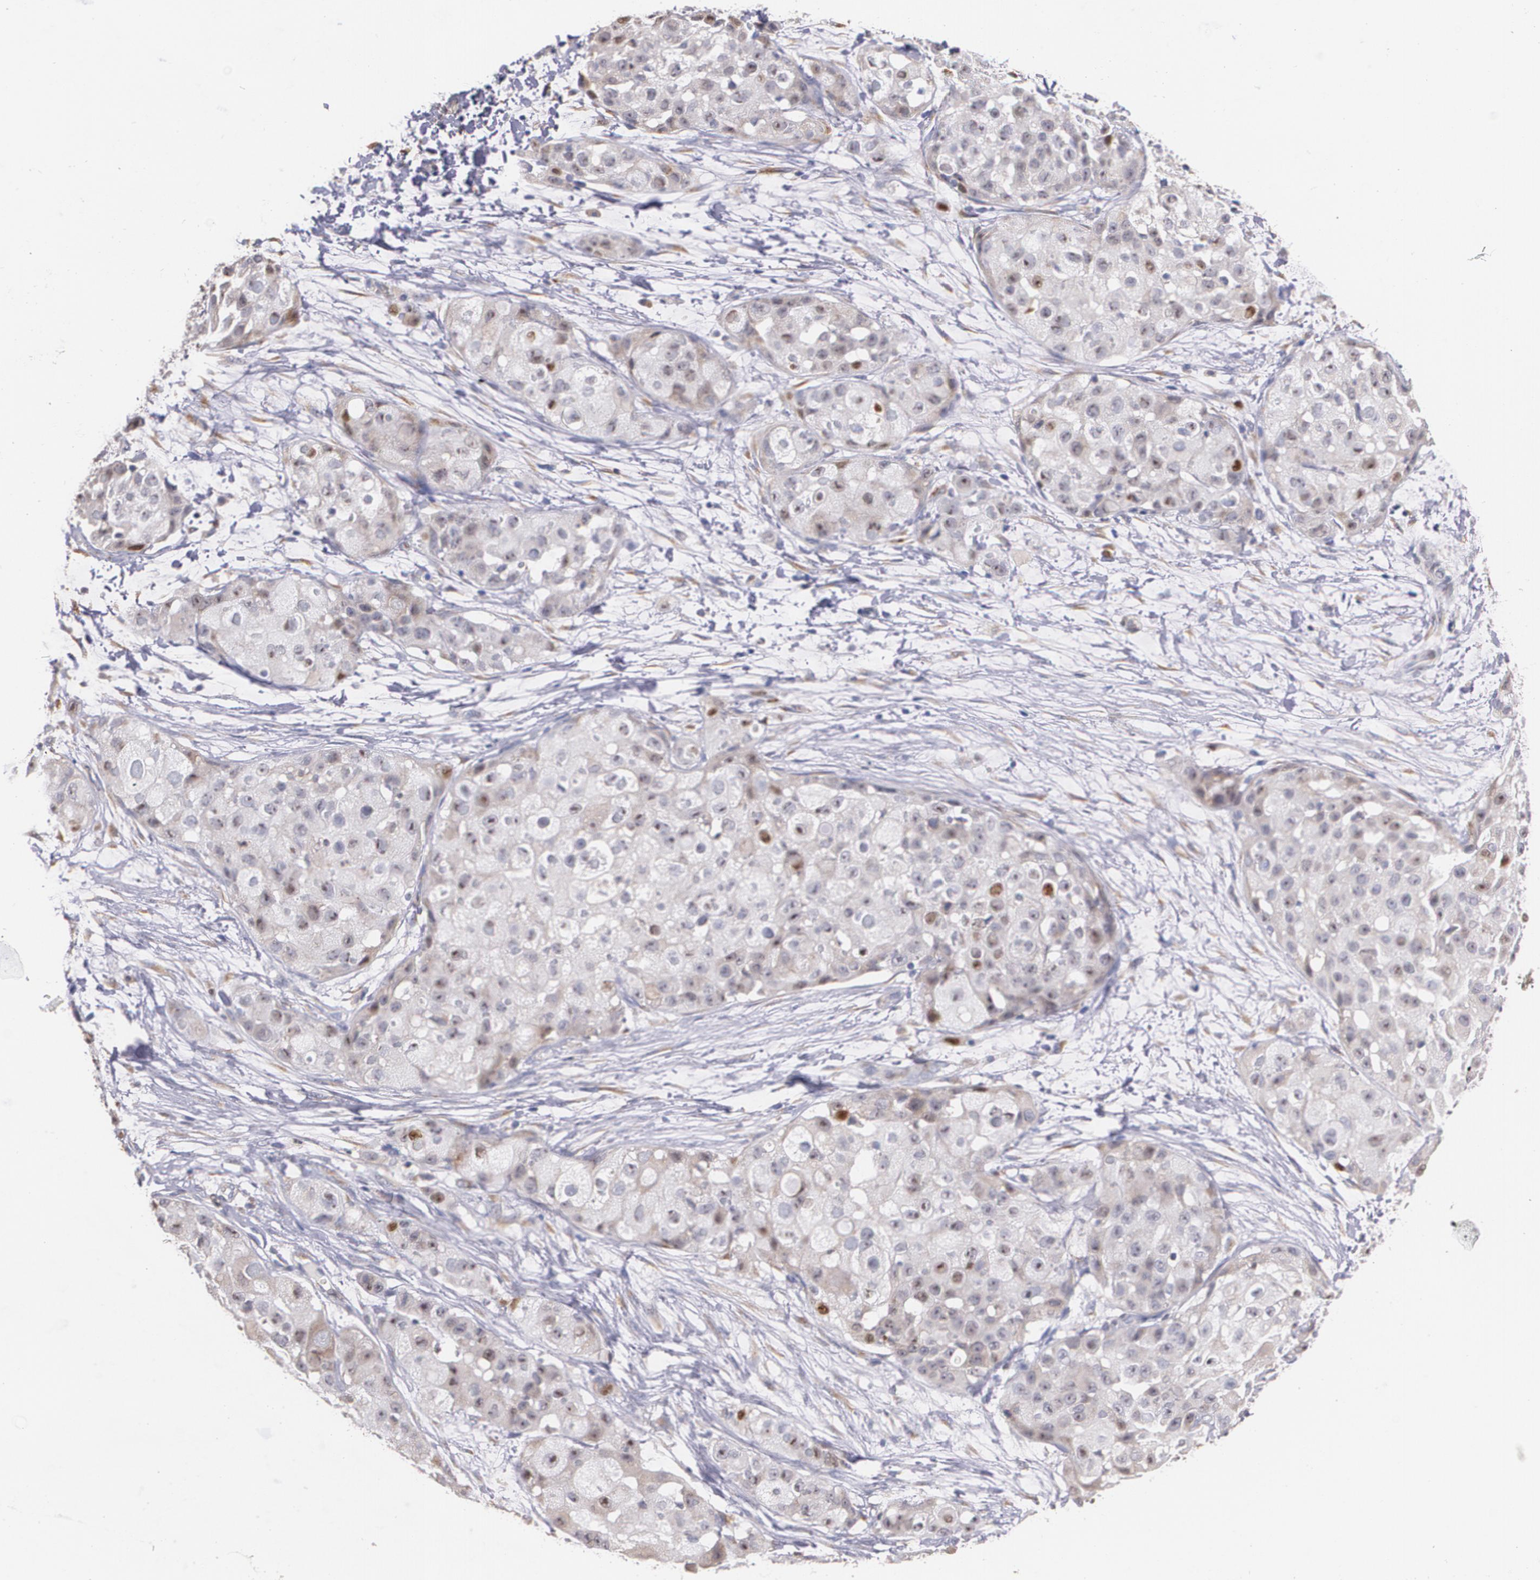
{"staining": {"intensity": "weak", "quantity": "<25%", "location": "cytoplasmic/membranous,nuclear"}, "tissue": "skin cancer", "cell_type": "Tumor cells", "image_type": "cancer", "snomed": [{"axis": "morphology", "description": "Squamous cell carcinoma, NOS"}, {"axis": "topography", "description": "Skin"}], "caption": "An IHC photomicrograph of squamous cell carcinoma (skin) is shown. There is no staining in tumor cells of squamous cell carcinoma (skin).", "gene": "ATF3", "patient": {"sex": "female", "age": 57}}